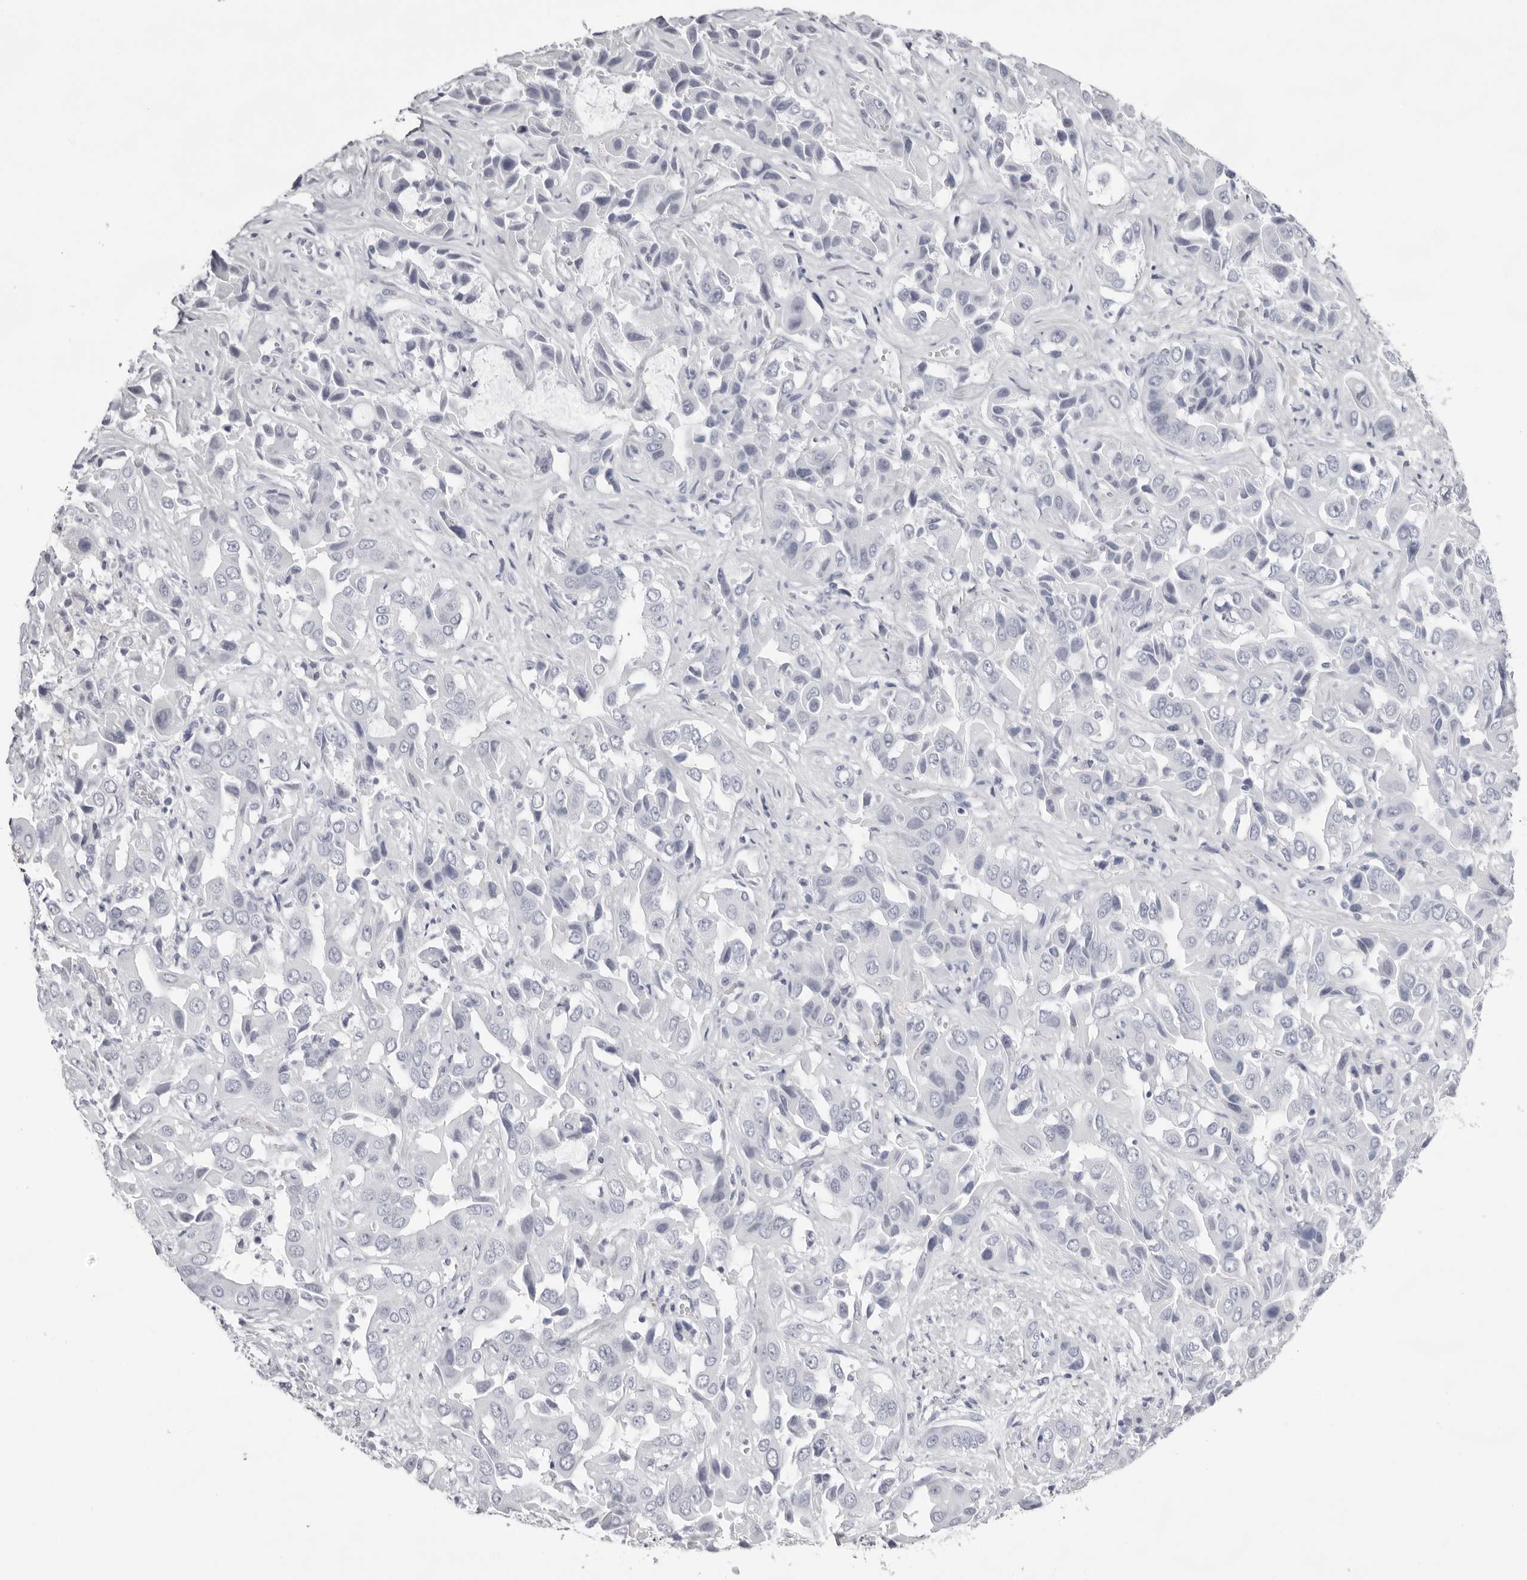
{"staining": {"intensity": "negative", "quantity": "none", "location": "none"}, "tissue": "liver cancer", "cell_type": "Tumor cells", "image_type": "cancer", "snomed": [{"axis": "morphology", "description": "Cholangiocarcinoma"}, {"axis": "topography", "description": "Liver"}], "caption": "Immunohistochemical staining of human liver cancer (cholangiocarcinoma) demonstrates no significant expression in tumor cells. (Immunohistochemistry (ihc), brightfield microscopy, high magnification).", "gene": "TMOD4", "patient": {"sex": "female", "age": 52}}